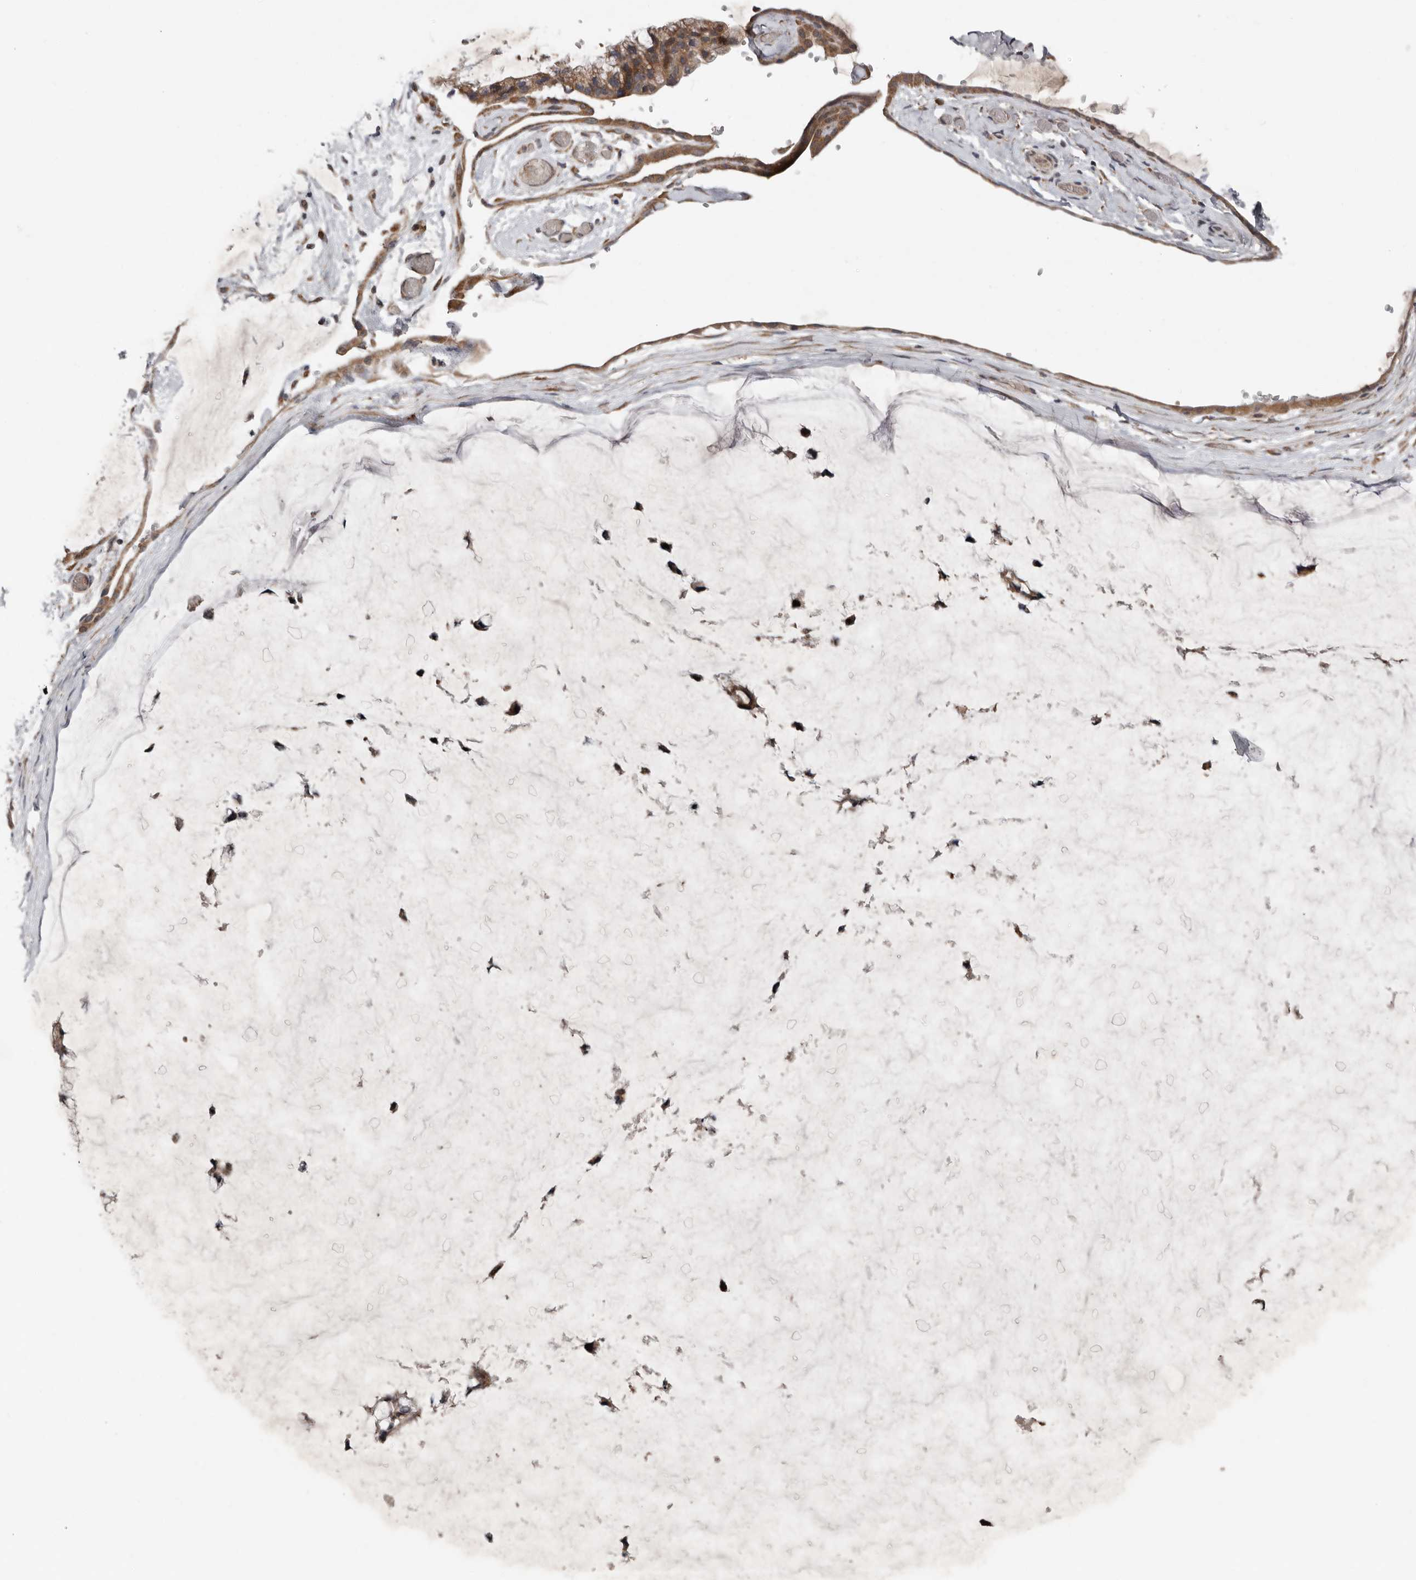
{"staining": {"intensity": "moderate", "quantity": ">75%", "location": "cytoplasmic/membranous"}, "tissue": "ovarian cancer", "cell_type": "Tumor cells", "image_type": "cancer", "snomed": [{"axis": "morphology", "description": "Cystadenocarcinoma, mucinous, NOS"}, {"axis": "topography", "description": "Ovary"}], "caption": "A brown stain highlights moderate cytoplasmic/membranous positivity of a protein in ovarian cancer tumor cells.", "gene": "CHML", "patient": {"sex": "female", "age": 39}}